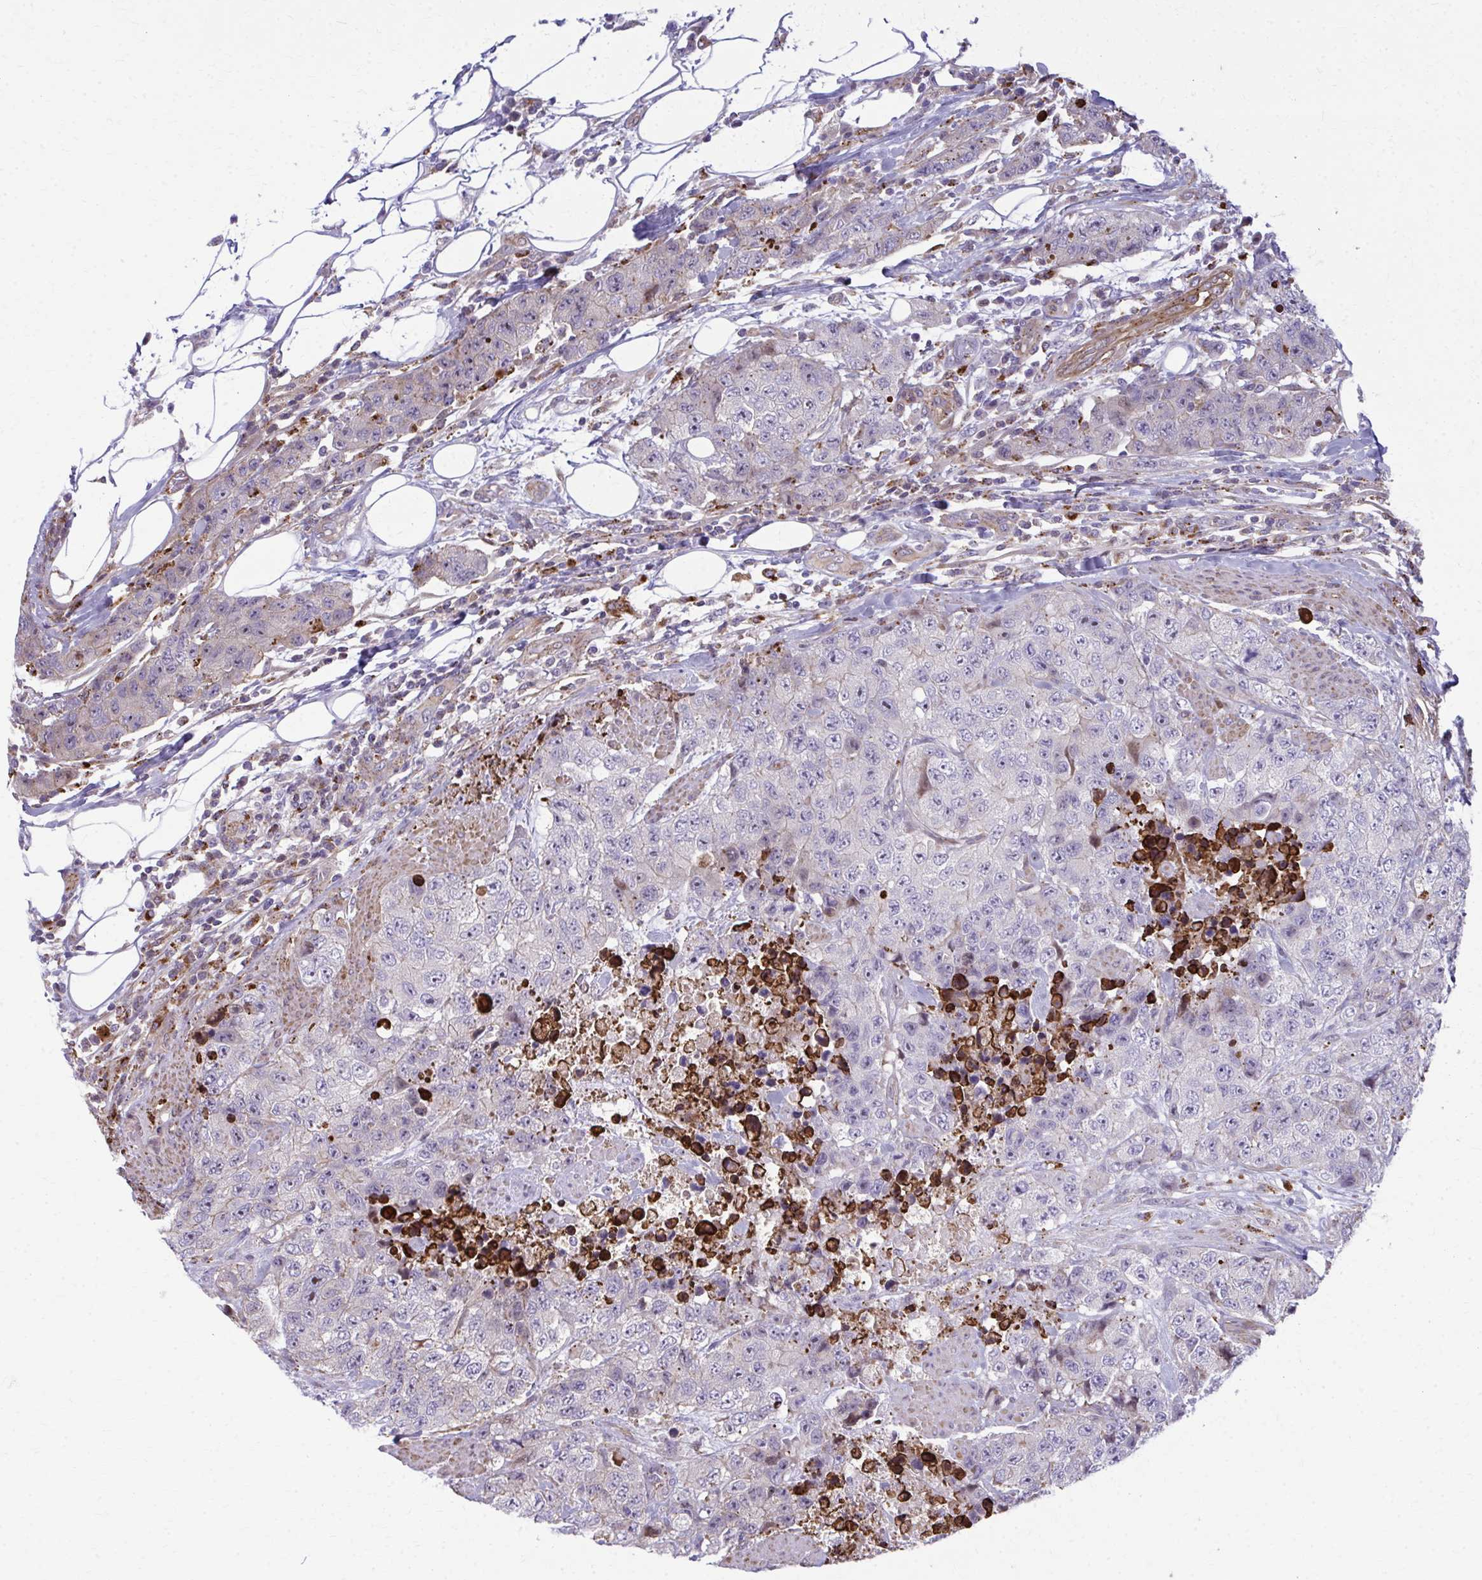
{"staining": {"intensity": "weak", "quantity": "<25%", "location": "cytoplasmic/membranous"}, "tissue": "urothelial cancer", "cell_type": "Tumor cells", "image_type": "cancer", "snomed": [{"axis": "morphology", "description": "Urothelial carcinoma, High grade"}, {"axis": "topography", "description": "Urinary bladder"}], "caption": "This micrograph is of urothelial cancer stained with immunohistochemistry (IHC) to label a protein in brown with the nuclei are counter-stained blue. There is no expression in tumor cells.", "gene": "LRRC4B", "patient": {"sex": "female", "age": 78}}